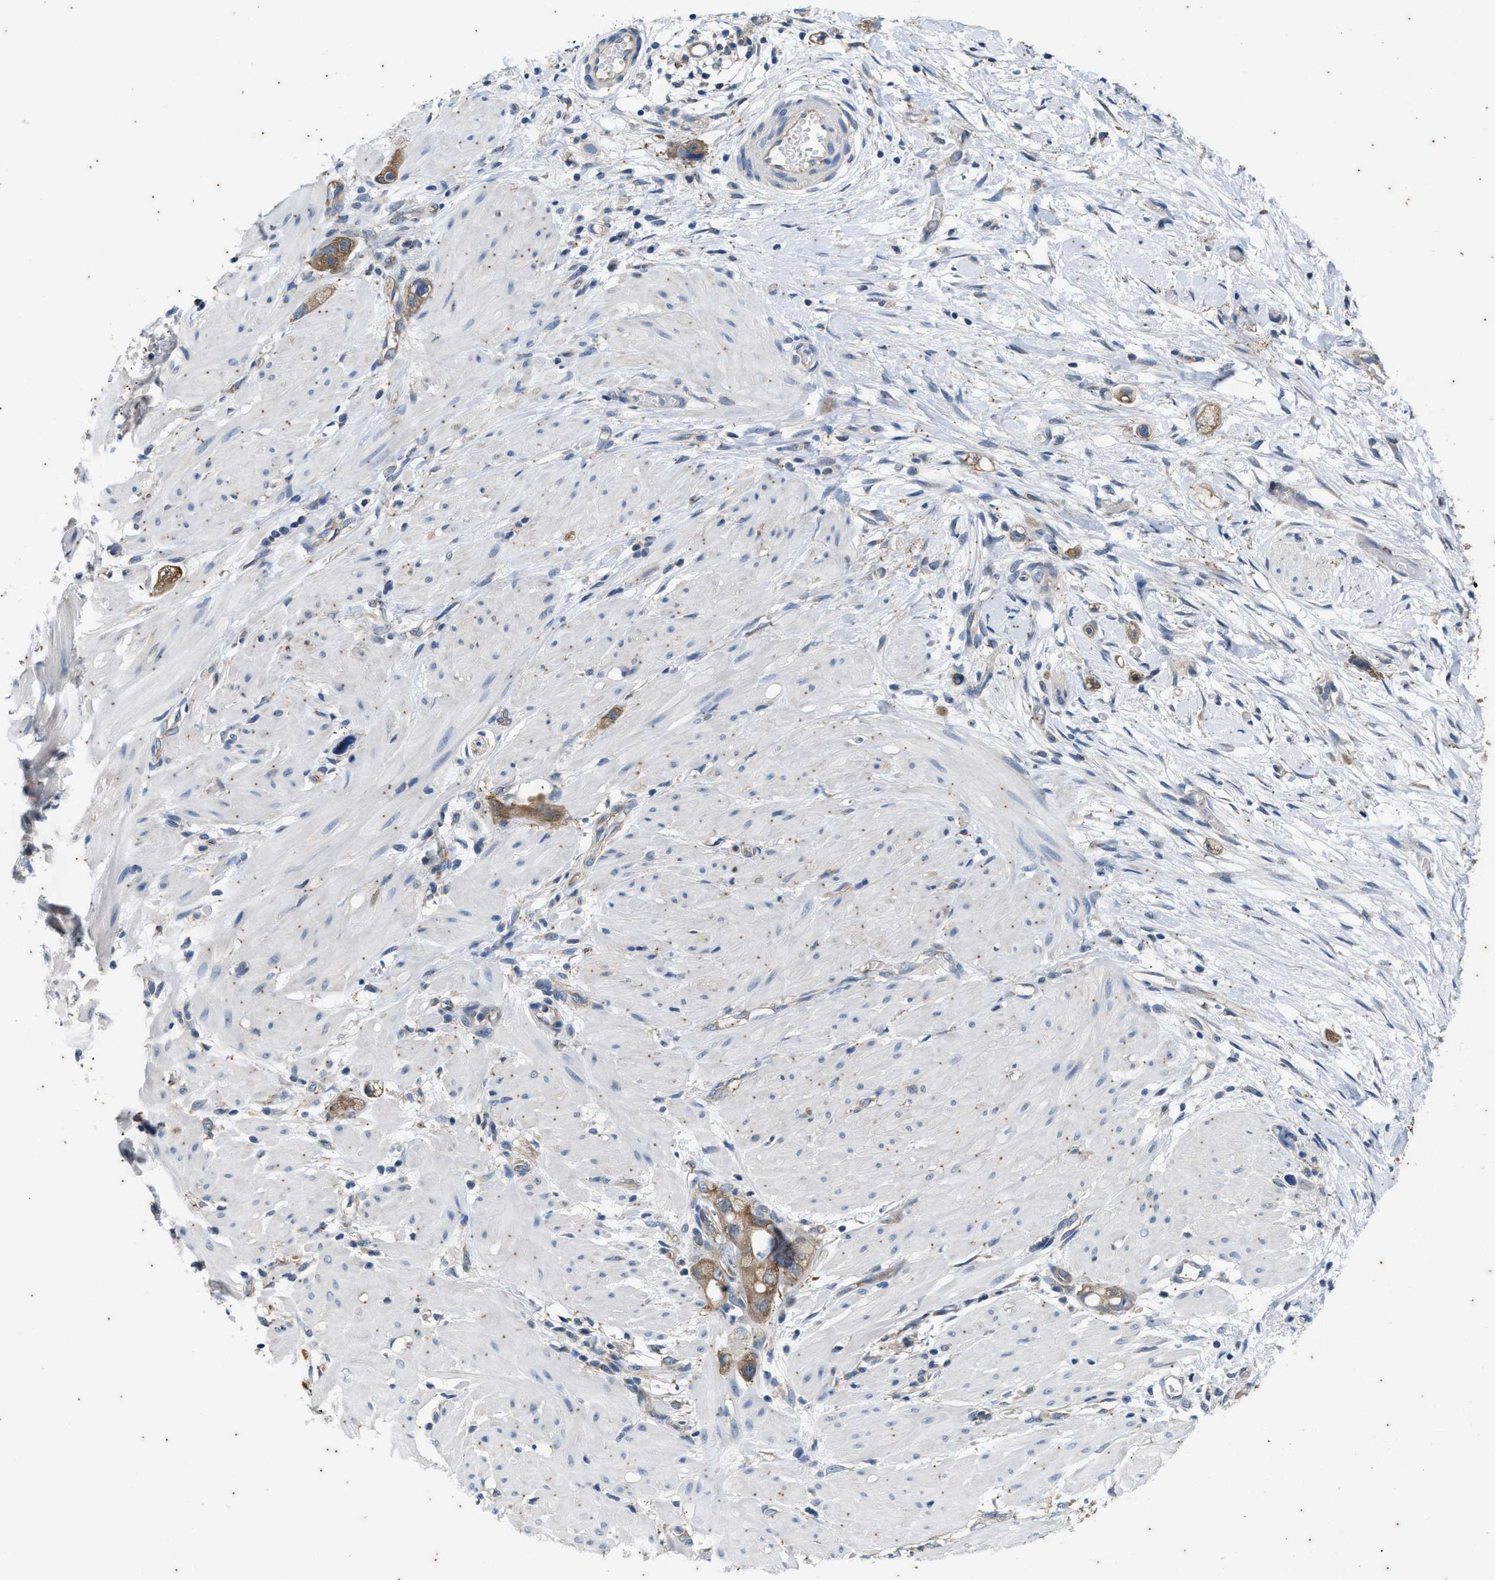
{"staining": {"intensity": "moderate", "quantity": ">75%", "location": "cytoplasmic/membranous"}, "tissue": "stomach cancer", "cell_type": "Tumor cells", "image_type": "cancer", "snomed": [{"axis": "morphology", "description": "Adenocarcinoma, NOS"}, {"axis": "topography", "description": "Stomach"}, {"axis": "topography", "description": "Stomach, lower"}], "caption": "A medium amount of moderate cytoplasmic/membranous staining is seen in about >75% of tumor cells in stomach adenocarcinoma tissue.", "gene": "COX19", "patient": {"sex": "female", "age": 48}}